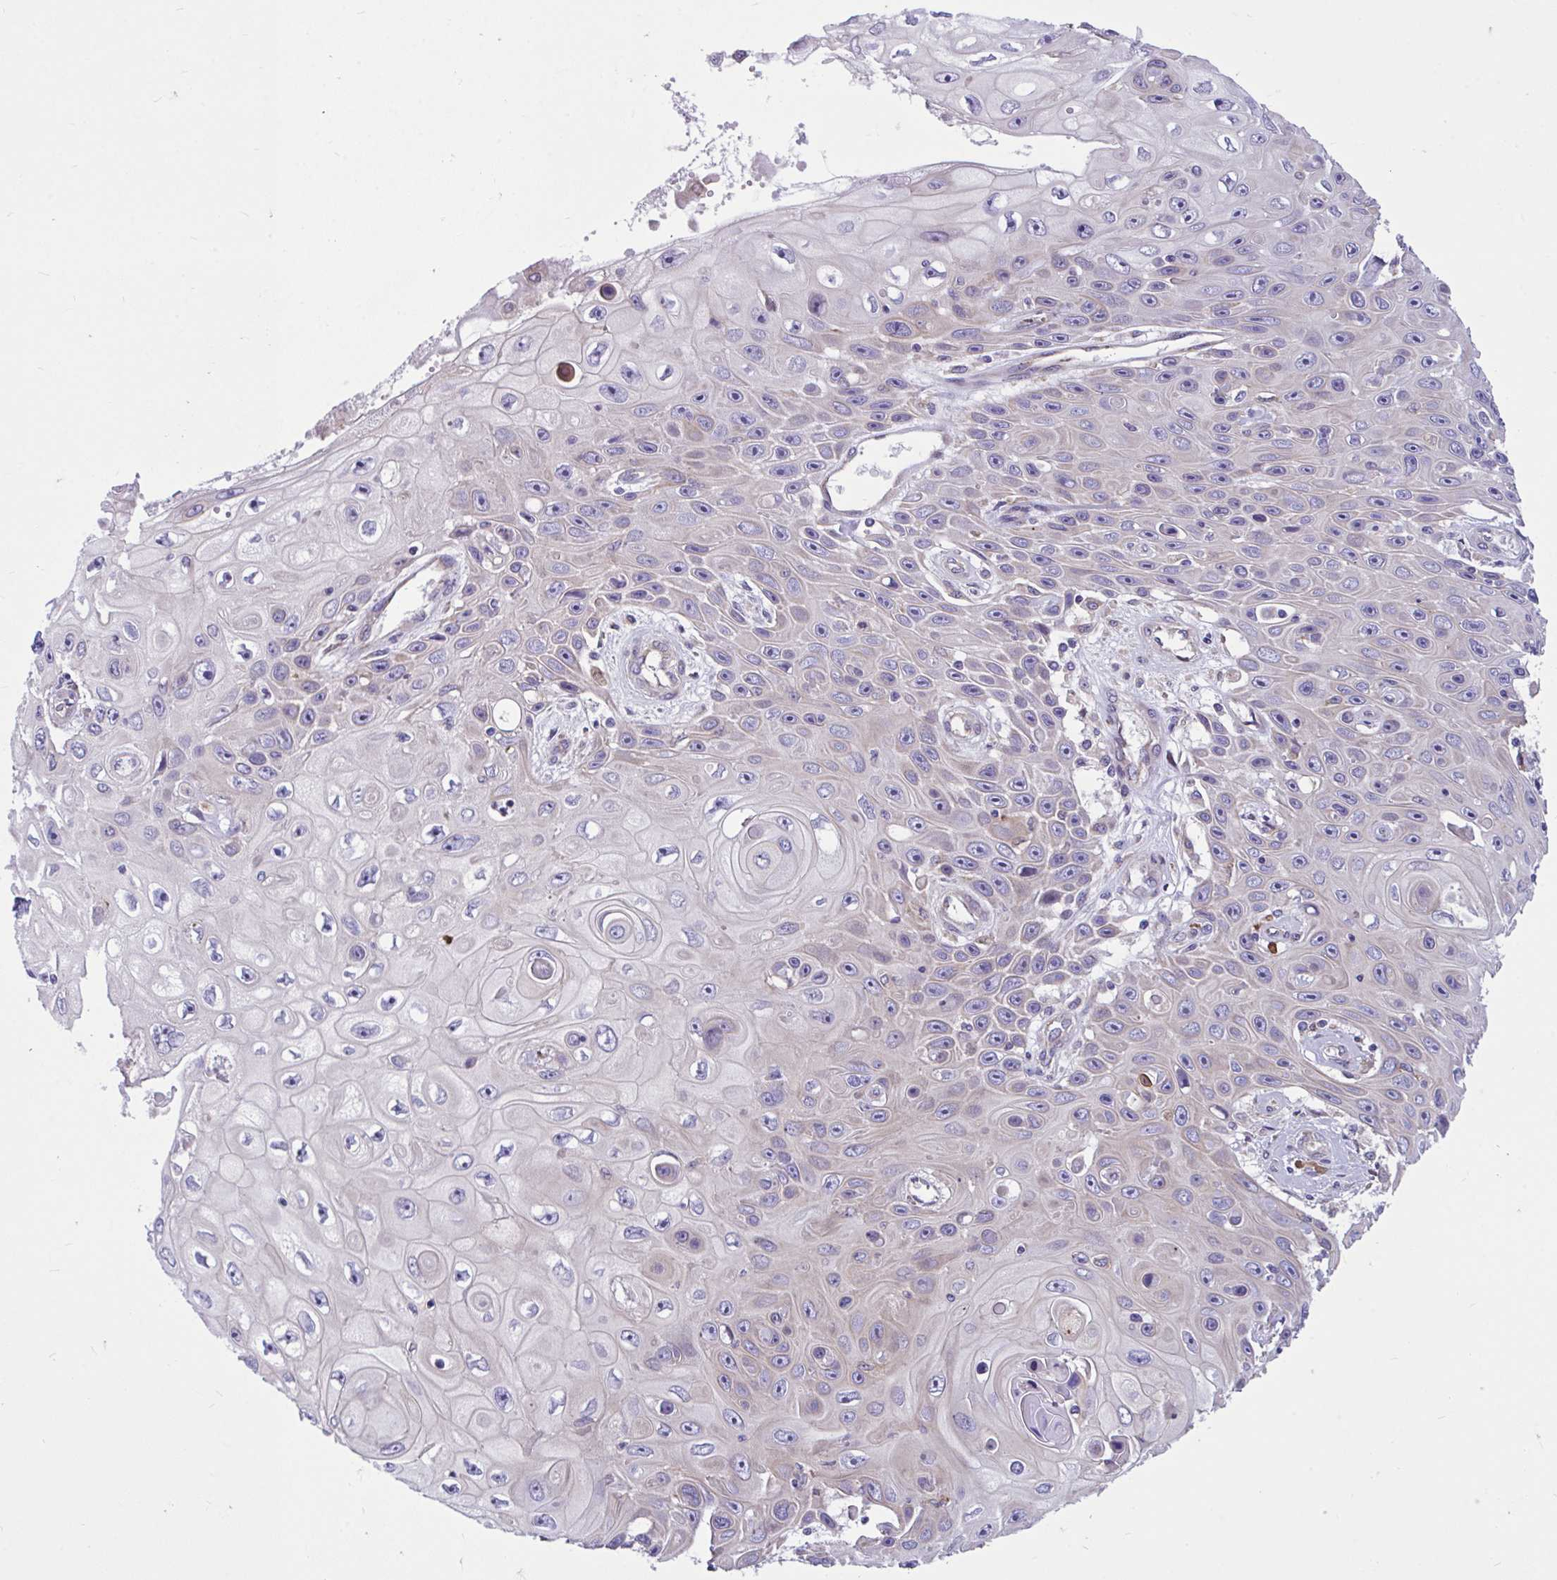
{"staining": {"intensity": "negative", "quantity": "none", "location": "none"}, "tissue": "skin cancer", "cell_type": "Tumor cells", "image_type": "cancer", "snomed": [{"axis": "morphology", "description": "Squamous cell carcinoma, NOS"}, {"axis": "topography", "description": "Skin"}], "caption": "The immunohistochemistry image has no significant staining in tumor cells of skin squamous cell carcinoma tissue. (Stains: DAB (3,3'-diaminobenzidine) IHC with hematoxylin counter stain, Microscopy: brightfield microscopy at high magnification).", "gene": "WBP1", "patient": {"sex": "male", "age": 82}}